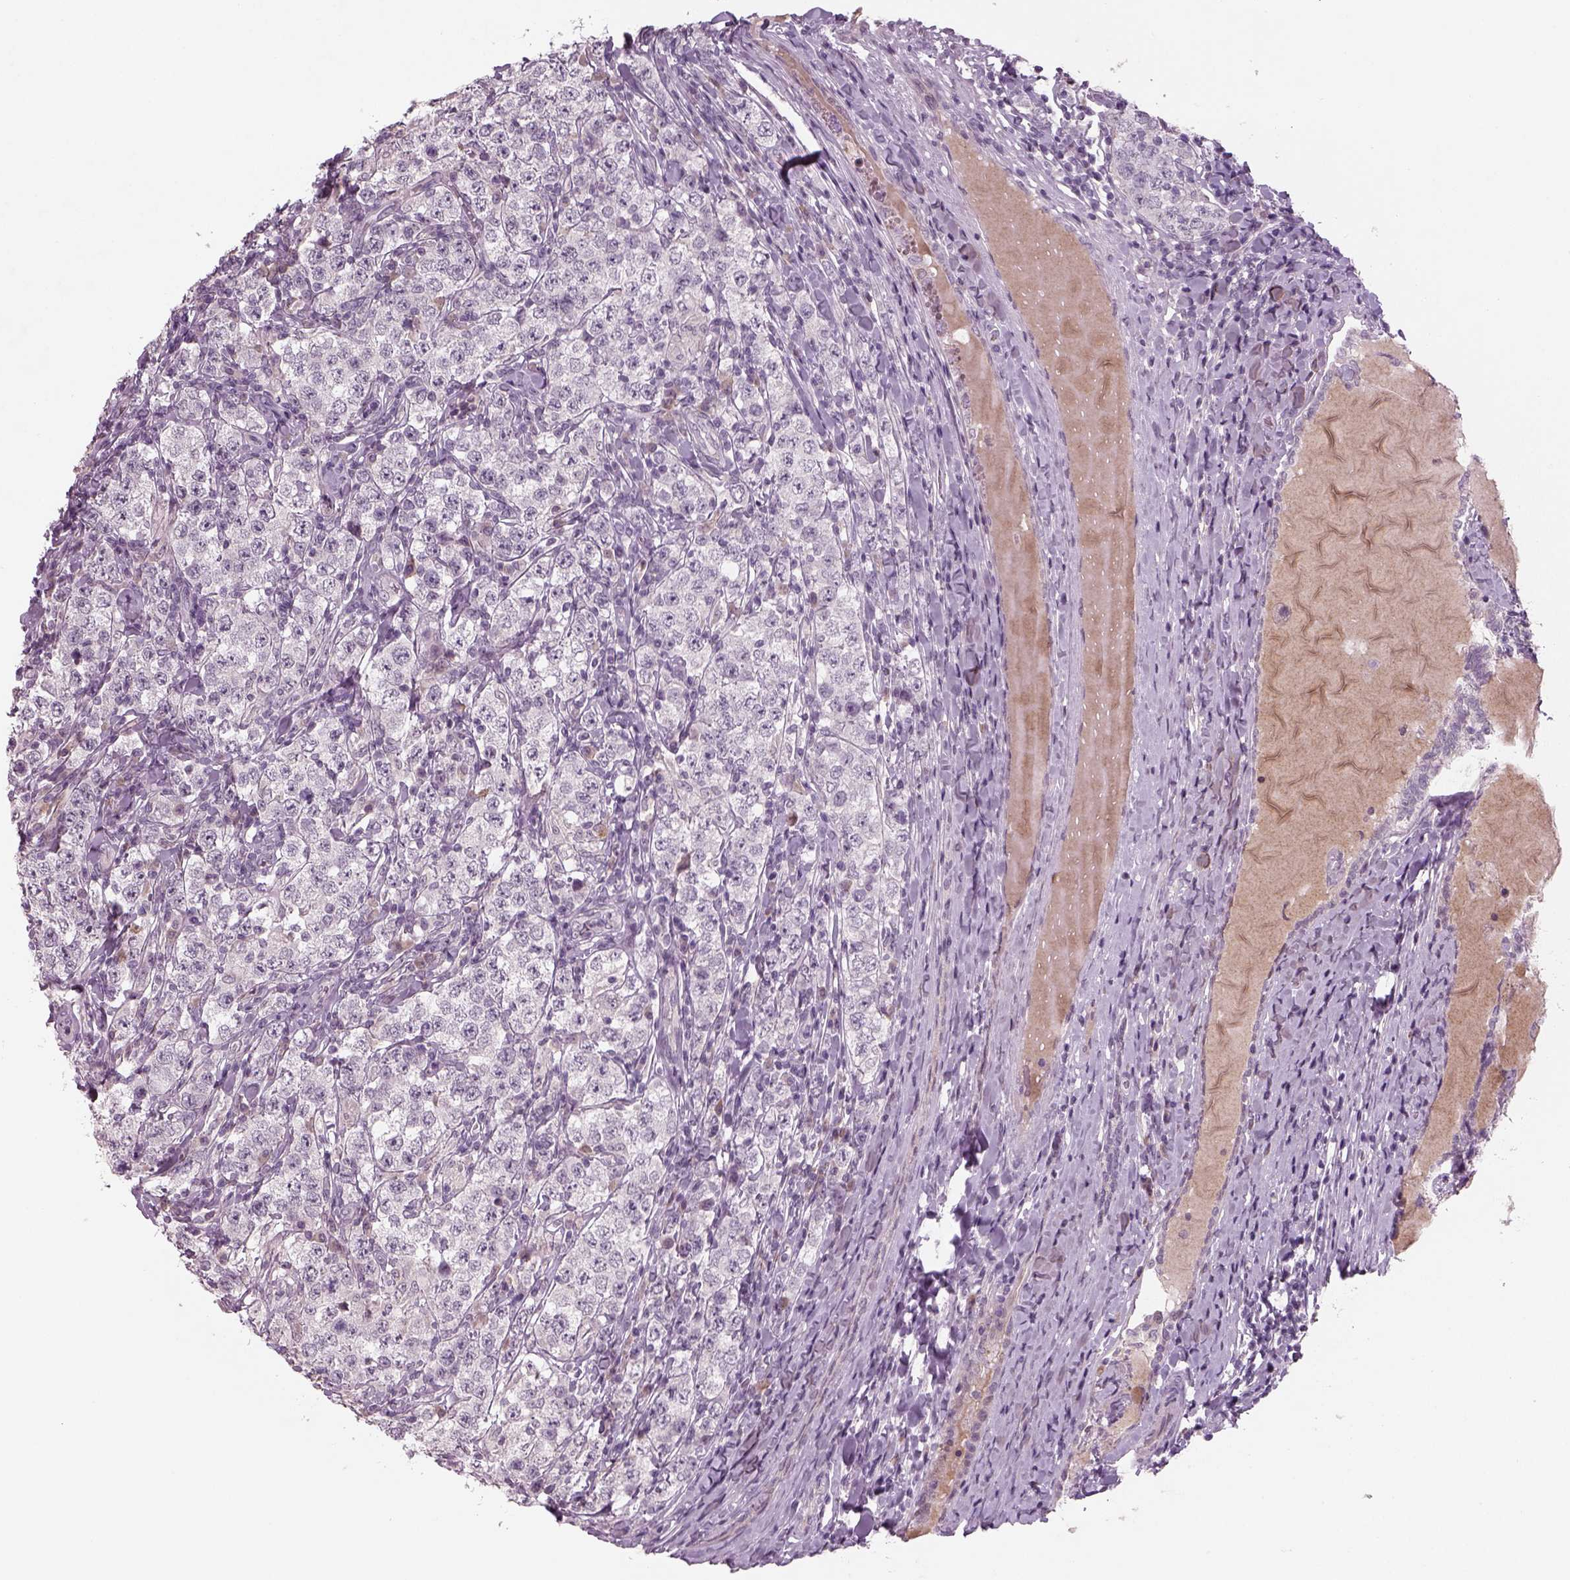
{"staining": {"intensity": "negative", "quantity": "none", "location": "none"}, "tissue": "testis cancer", "cell_type": "Tumor cells", "image_type": "cancer", "snomed": [{"axis": "morphology", "description": "Seminoma, NOS"}, {"axis": "morphology", "description": "Carcinoma, Embryonal, NOS"}, {"axis": "topography", "description": "Testis"}], "caption": "An image of human testis seminoma is negative for staining in tumor cells.", "gene": "PENK", "patient": {"sex": "male", "age": 41}}